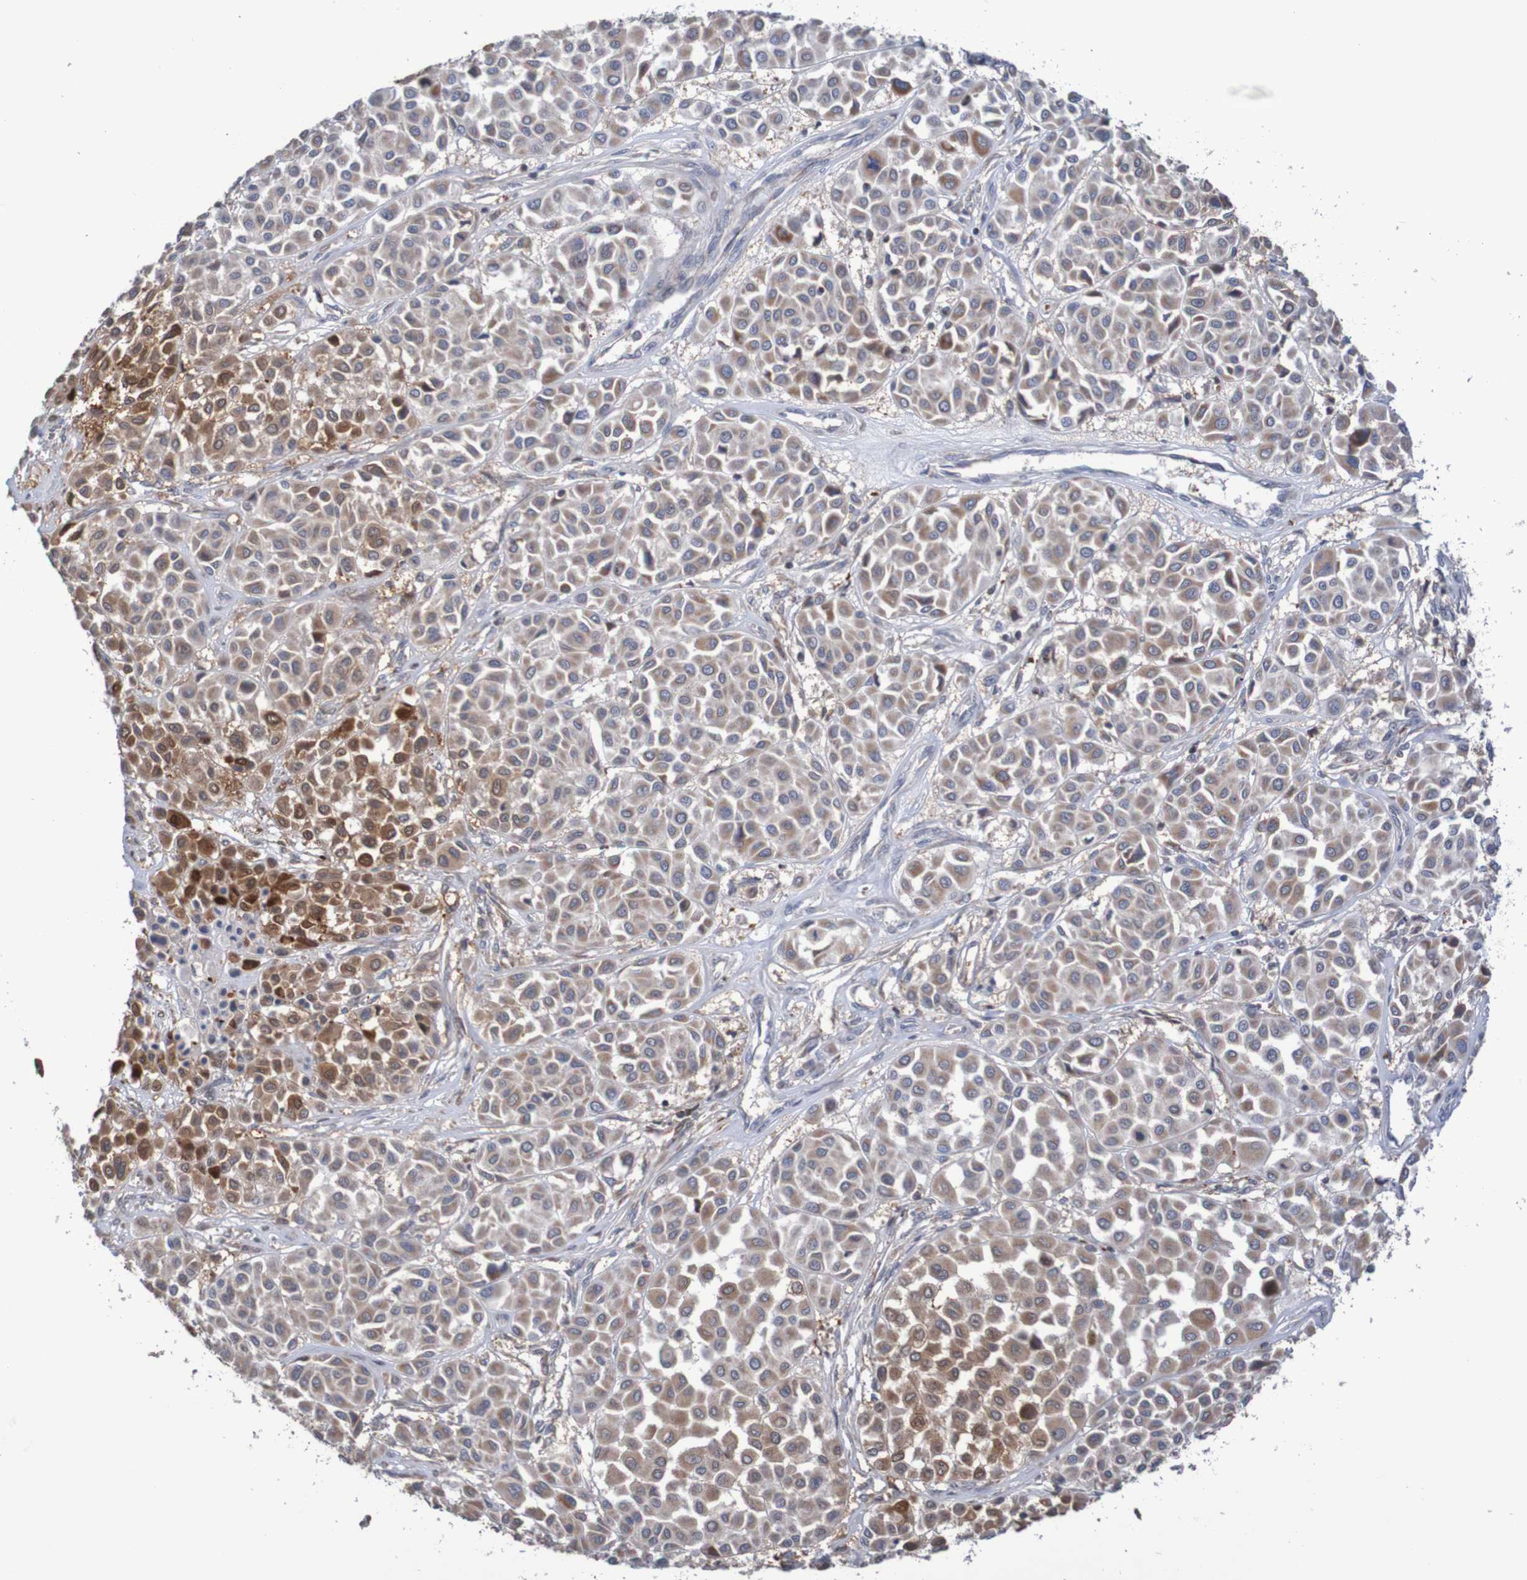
{"staining": {"intensity": "moderate", "quantity": "25%-75%", "location": "cytoplasmic/membranous"}, "tissue": "melanoma", "cell_type": "Tumor cells", "image_type": "cancer", "snomed": [{"axis": "morphology", "description": "Malignant melanoma, Metastatic site"}, {"axis": "topography", "description": "Soft tissue"}], "caption": "Human melanoma stained with a protein marker demonstrates moderate staining in tumor cells.", "gene": "C3orf18", "patient": {"sex": "male", "age": 41}}